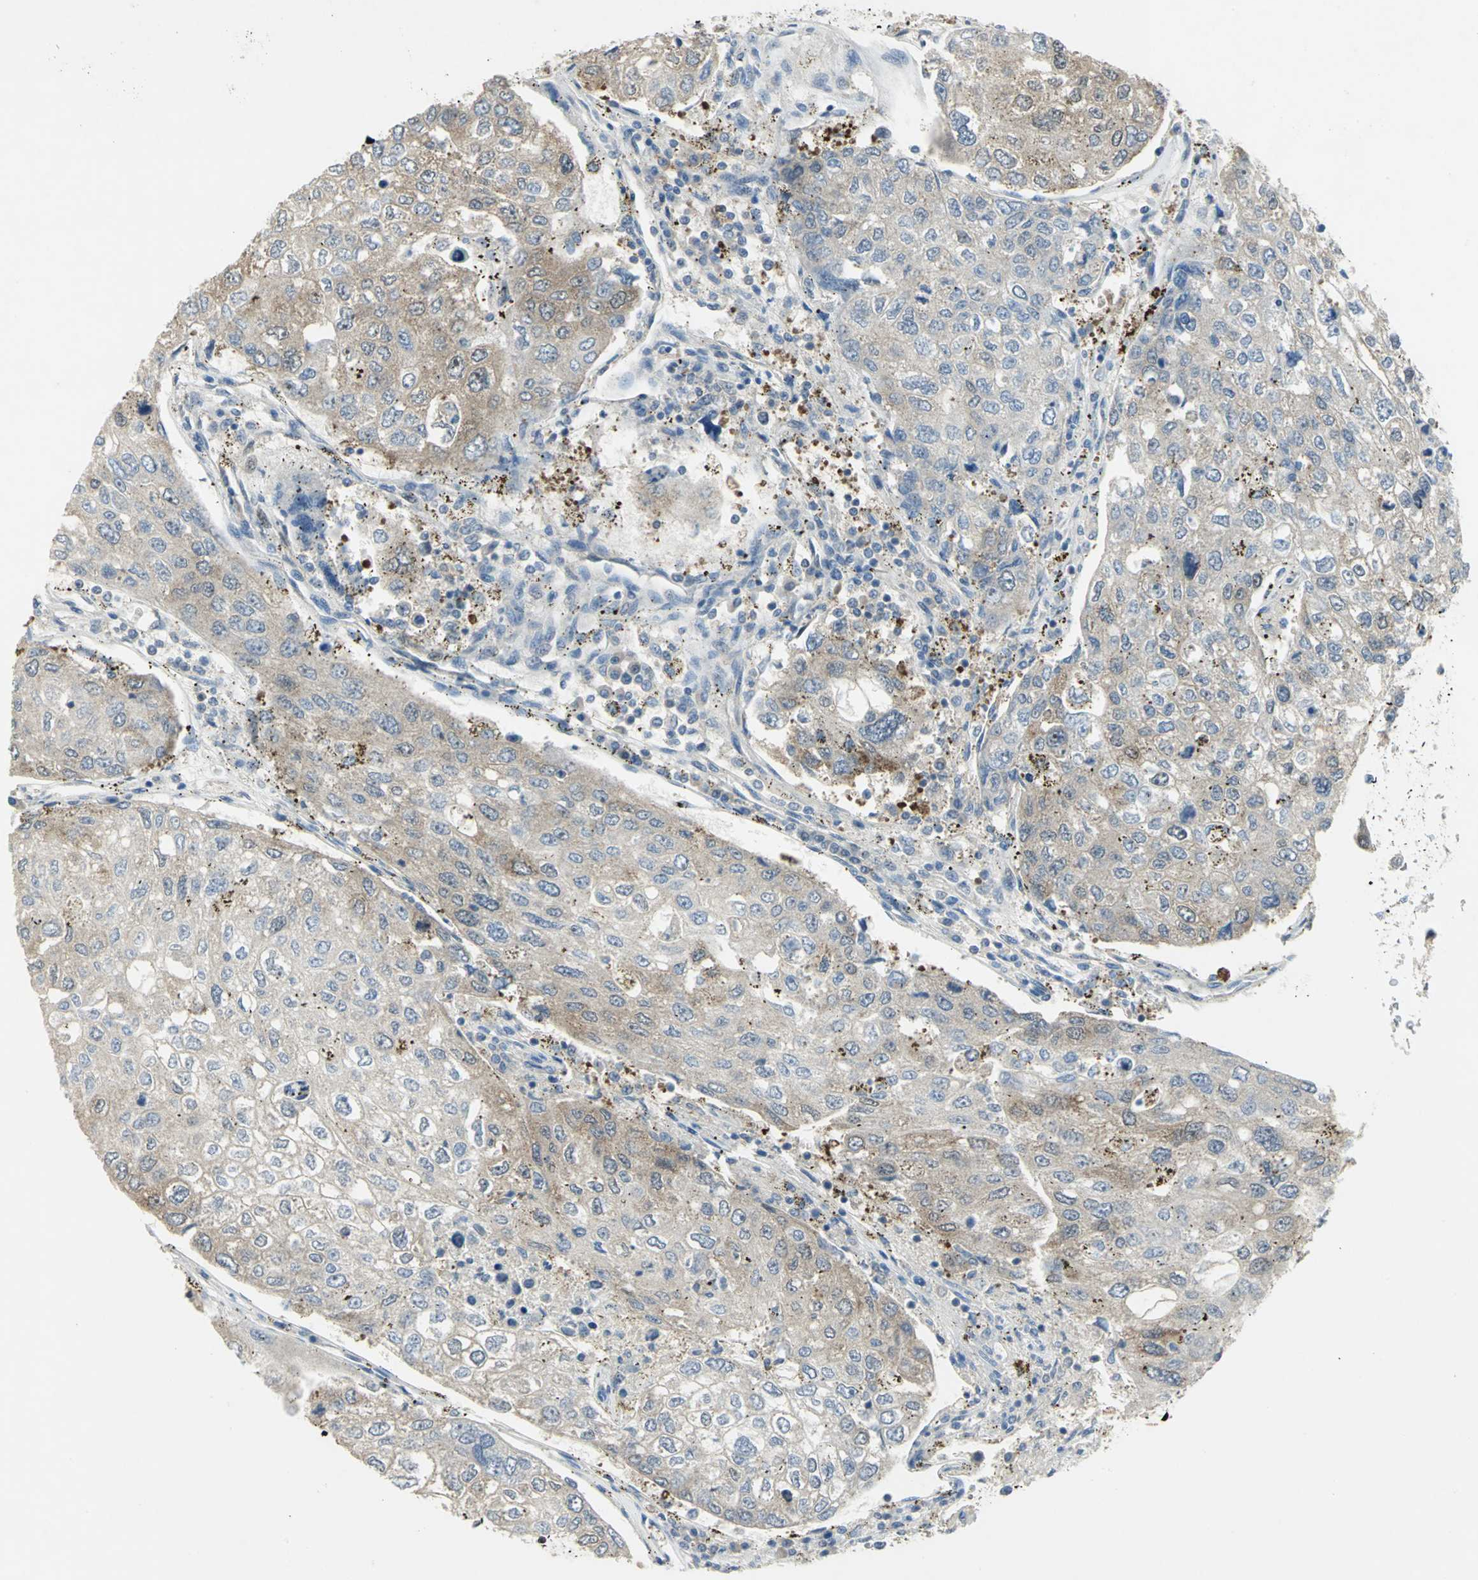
{"staining": {"intensity": "weak", "quantity": "<25%", "location": "cytoplasmic/membranous"}, "tissue": "urothelial cancer", "cell_type": "Tumor cells", "image_type": "cancer", "snomed": [{"axis": "morphology", "description": "Urothelial carcinoma, High grade"}, {"axis": "topography", "description": "Lymph node"}, {"axis": "topography", "description": "Urinary bladder"}], "caption": "Human urothelial cancer stained for a protein using immunohistochemistry (IHC) reveals no expression in tumor cells.", "gene": "PPIA", "patient": {"sex": "male", "age": 51}}